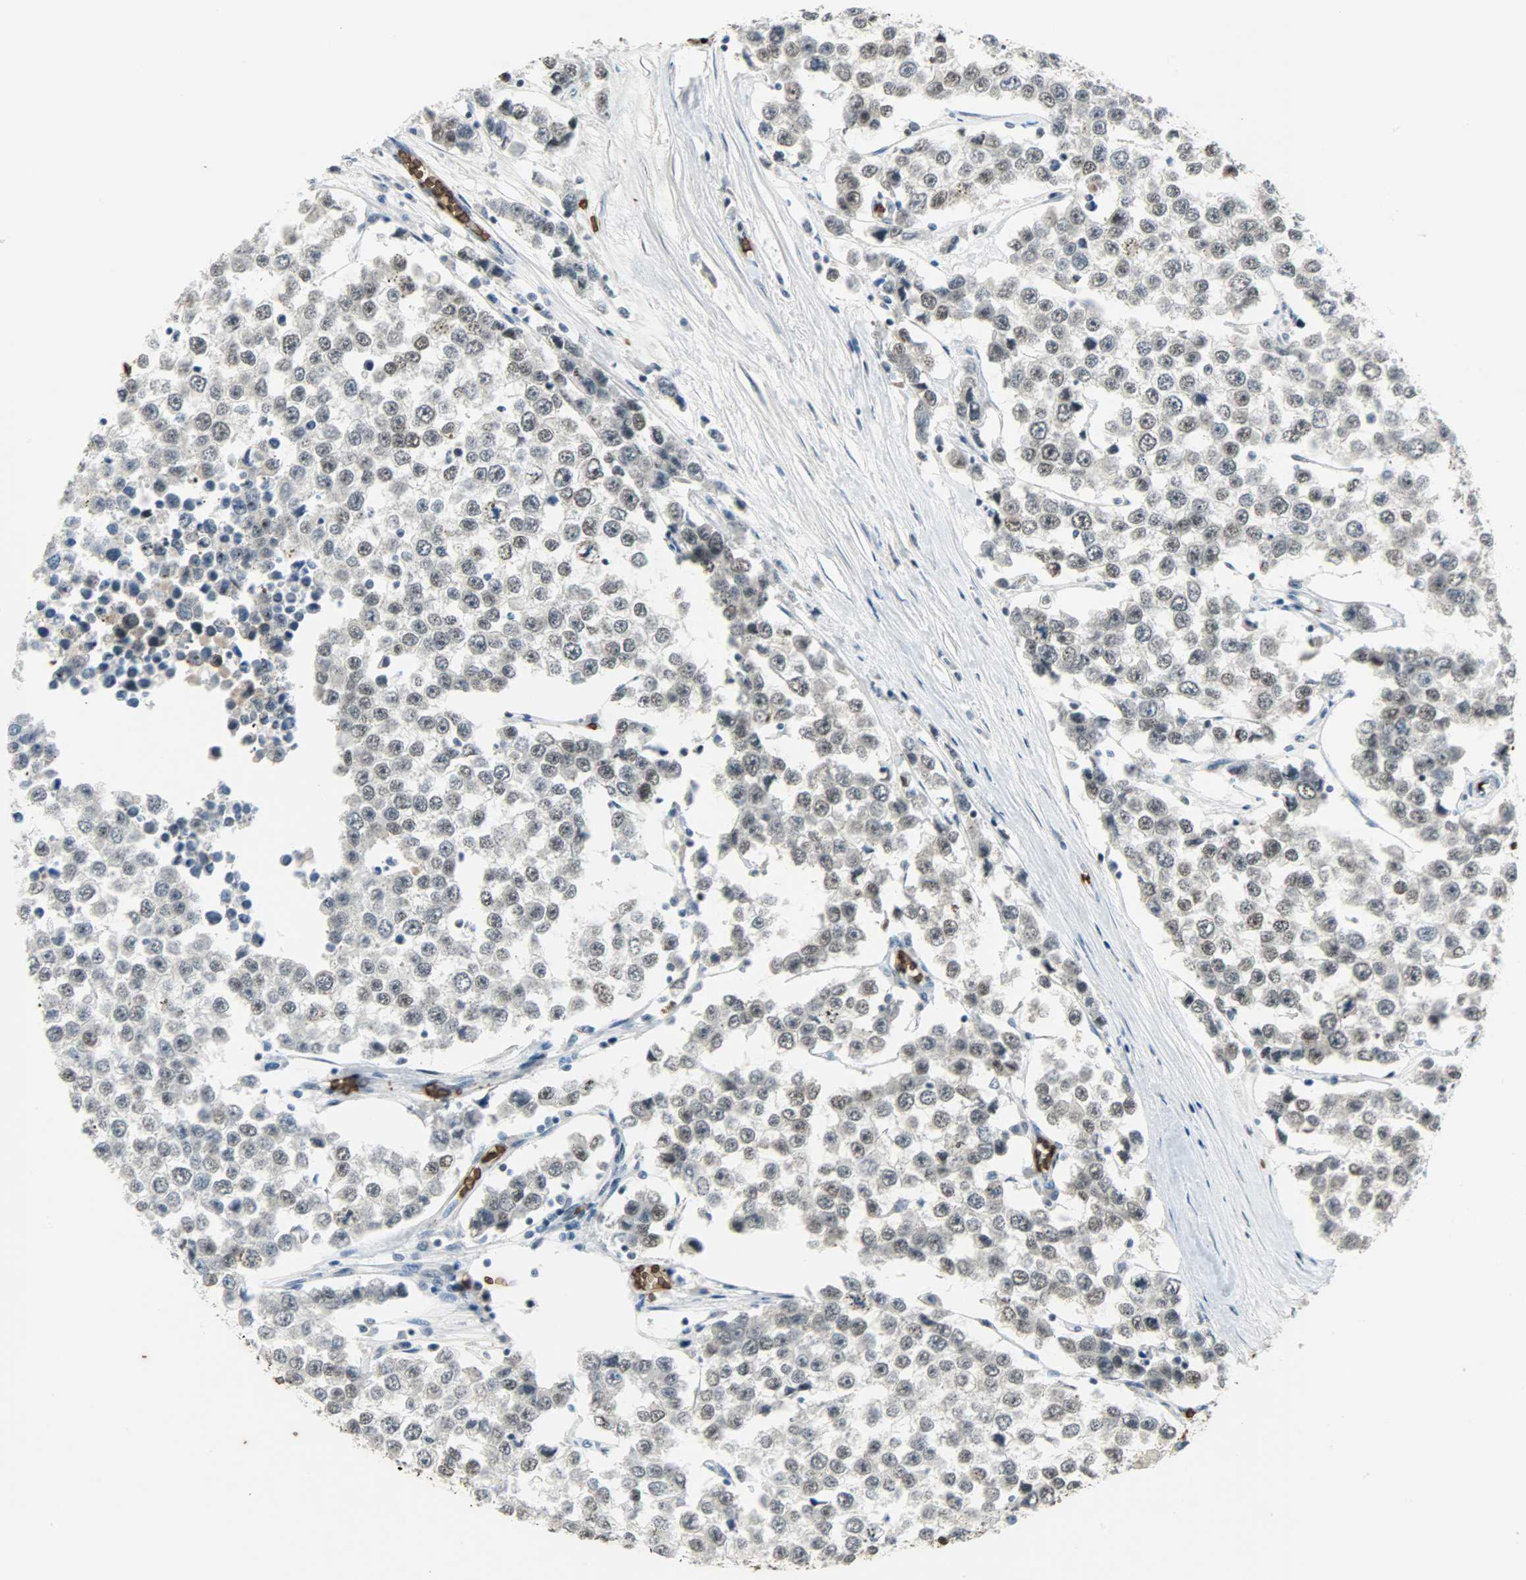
{"staining": {"intensity": "moderate", "quantity": "25%-75%", "location": "nuclear"}, "tissue": "testis cancer", "cell_type": "Tumor cells", "image_type": "cancer", "snomed": [{"axis": "morphology", "description": "Seminoma, NOS"}, {"axis": "morphology", "description": "Carcinoma, Embryonal, NOS"}, {"axis": "topography", "description": "Testis"}], "caption": "Immunohistochemical staining of human testis embryonal carcinoma exhibits medium levels of moderate nuclear expression in about 25%-75% of tumor cells.", "gene": "SNAI1", "patient": {"sex": "male", "age": 52}}